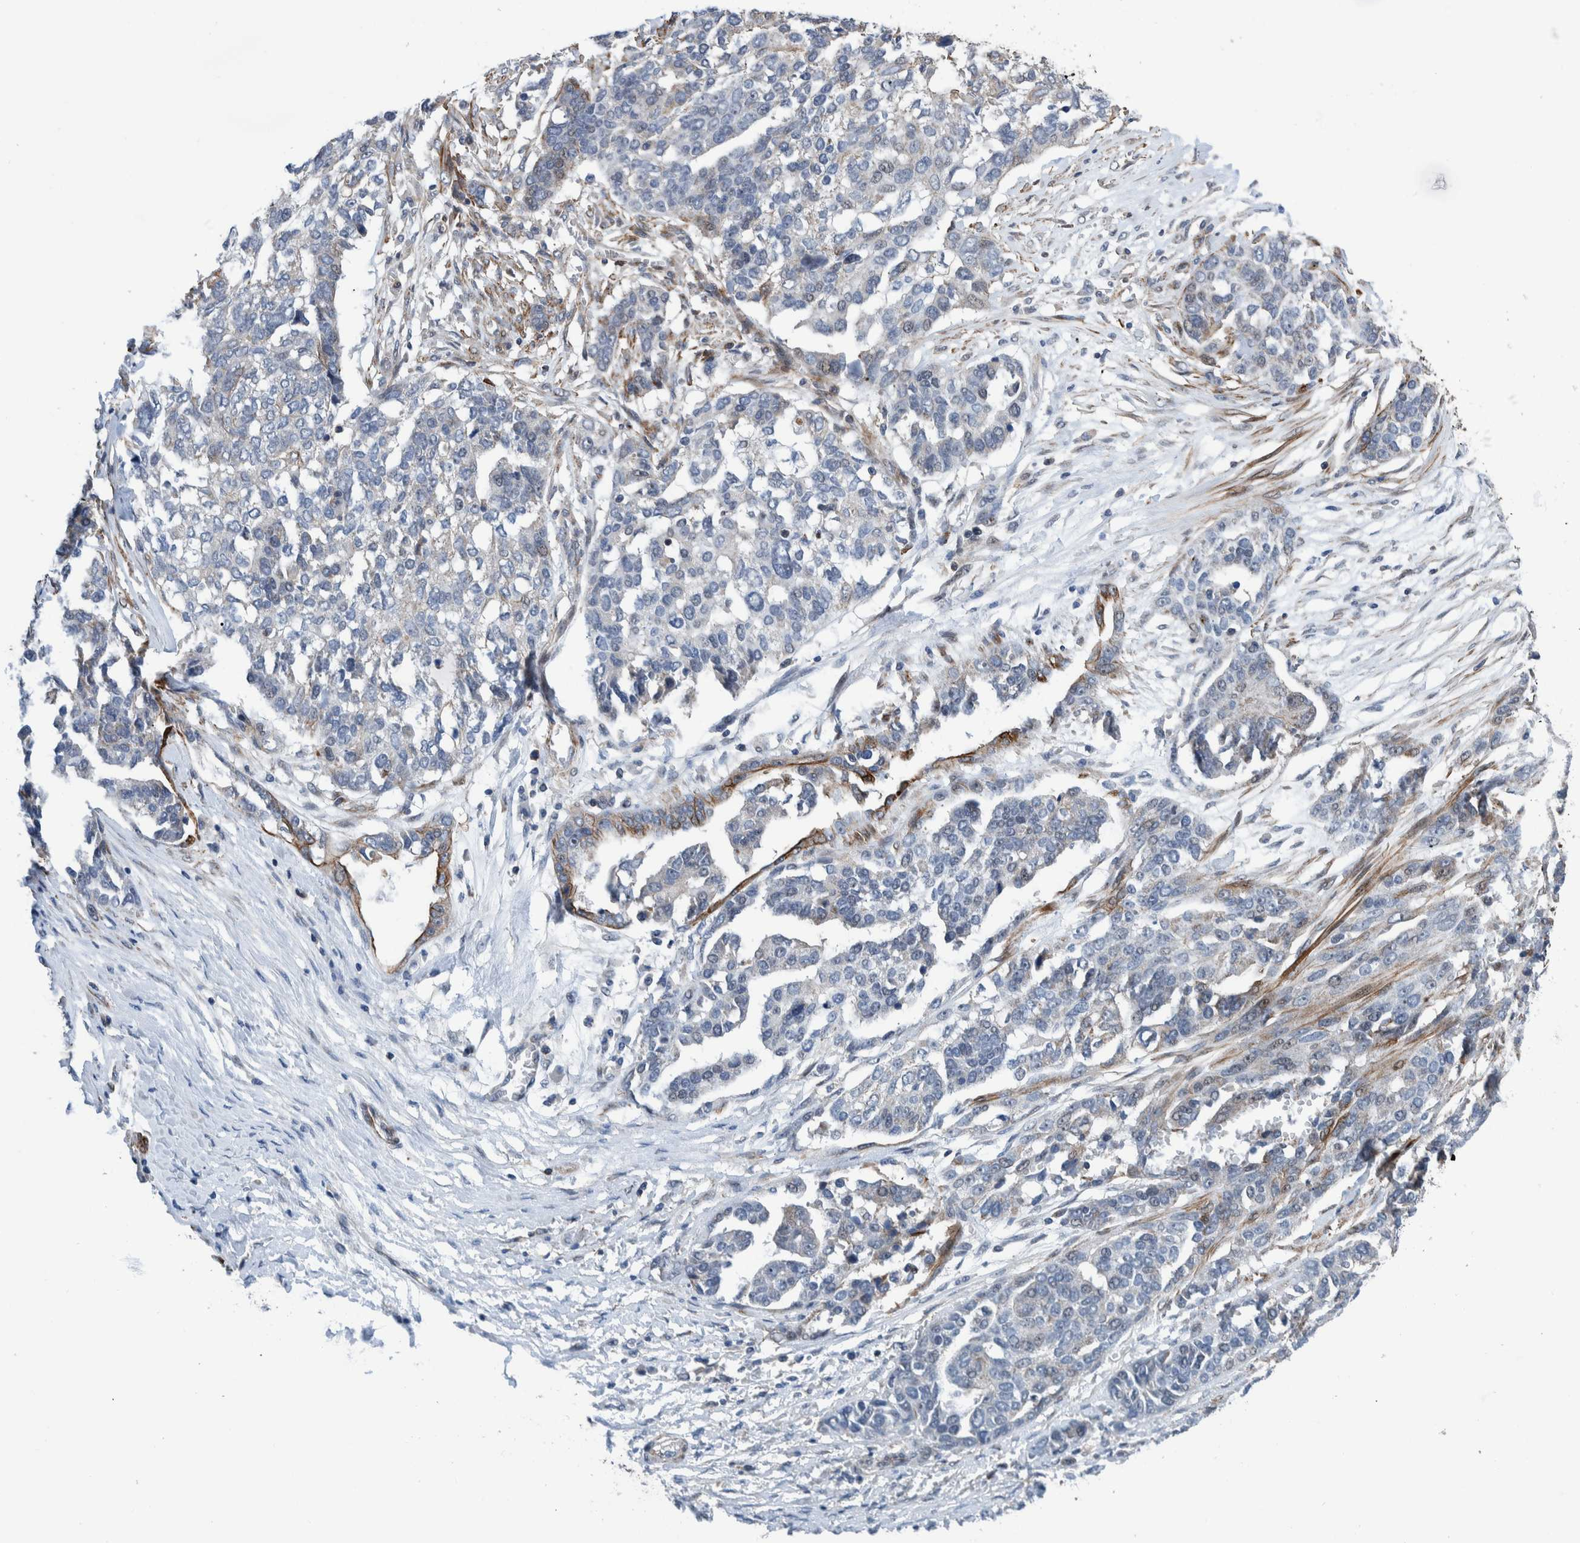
{"staining": {"intensity": "negative", "quantity": "none", "location": "none"}, "tissue": "ovarian cancer", "cell_type": "Tumor cells", "image_type": "cancer", "snomed": [{"axis": "morphology", "description": "Cystadenocarcinoma, serous, NOS"}, {"axis": "topography", "description": "Ovary"}], "caption": "An immunohistochemistry image of ovarian cancer is shown. There is no staining in tumor cells of ovarian cancer.", "gene": "MKS1", "patient": {"sex": "female", "age": 44}}